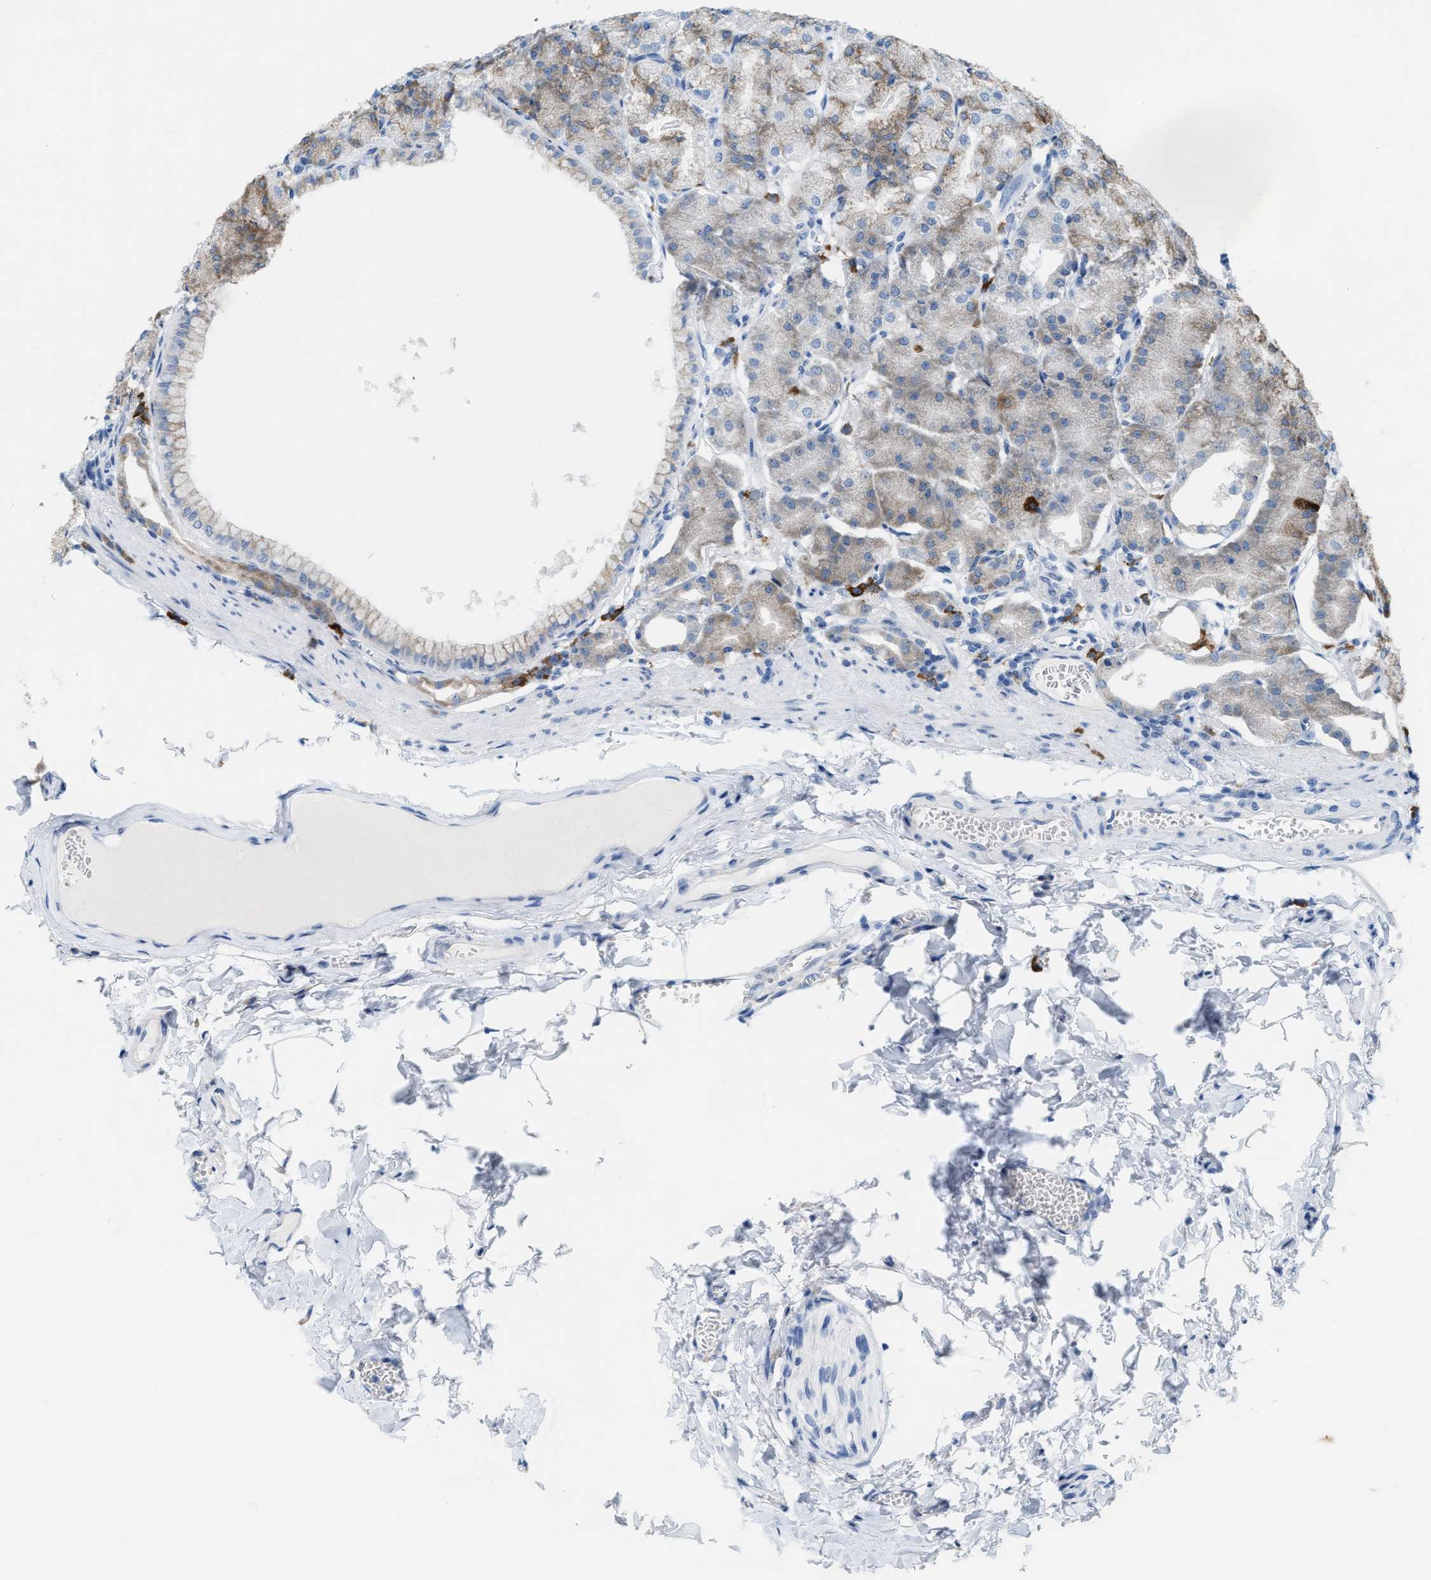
{"staining": {"intensity": "weak", "quantity": "25%-75%", "location": "cytoplasmic/membranous"}, "tissue": "stomach", "cell_type": "Glandular cells", "image_type": "normal", "snomed": [{"axis": "morphology", "description": "Normal tissue, NOS"}, {"axis": "topography", "description": "Stomach, lower"}], "caption": "IHC image of unremarkable stomach: stomach stained using IHC shows low levels of weak protein expression localized specifically in the cytoplasmic/membranous of glandular cells, appearing as a cytoplasmic/membranous brown color.", "gene": "KIFC3", "patient": {"sex": "male", "age": 71}}